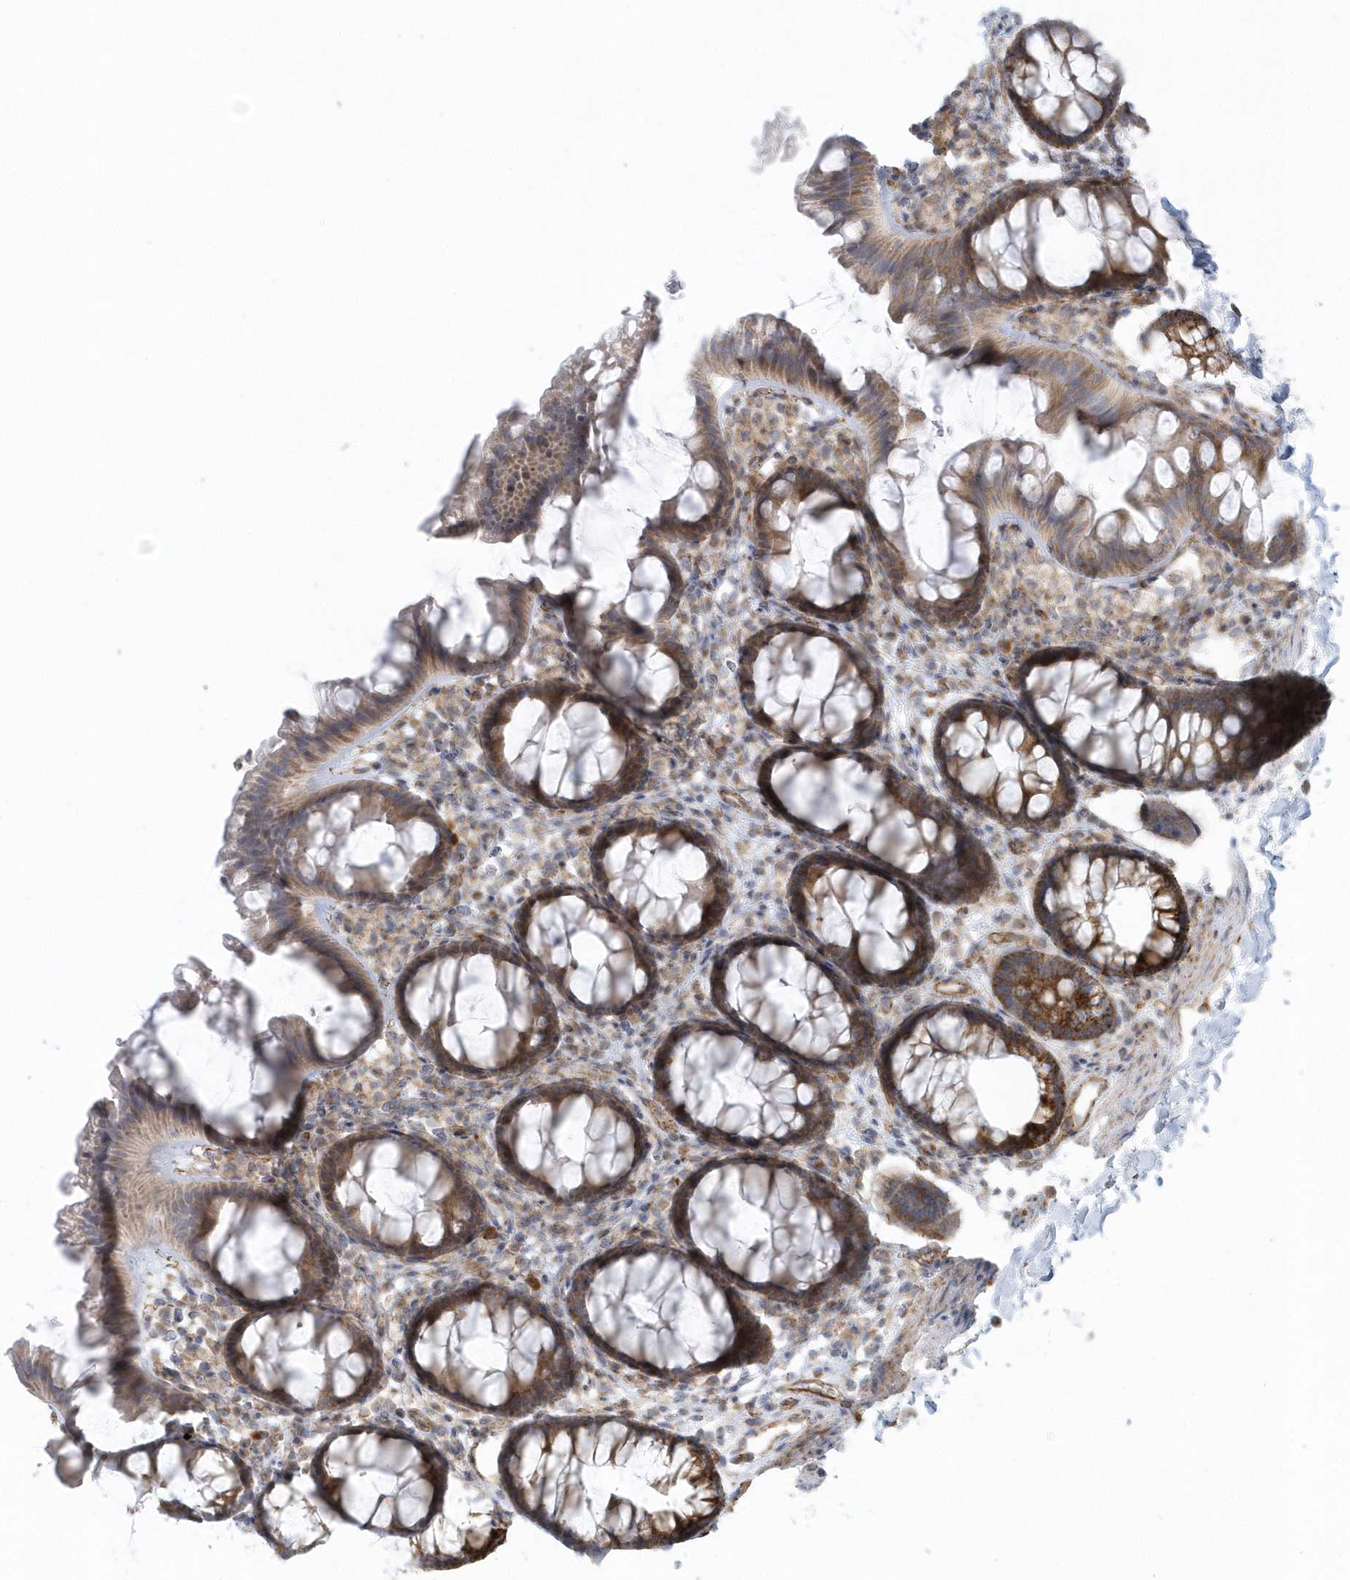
{"staining": {"intensity": "strong", "quantity": "25%-75%", "location": "cytoplasmic/membranous"}, "tissue": "colon", "cell_type": "Glandular cells", "image_type": "normal", "snomed": [{"axis": "morphology", "description": "Normal tissue, NOS"}, {"axis": "topography", "description": "Colon"}], "caption": "Colon was stained to show a protein in brown. There is high levels of strong cytoplasmic/membranous positivity in approximately 25%-75% of glandular cells.", "gene": "GPR152", "patient": {"sex": "female", "age": 62}}